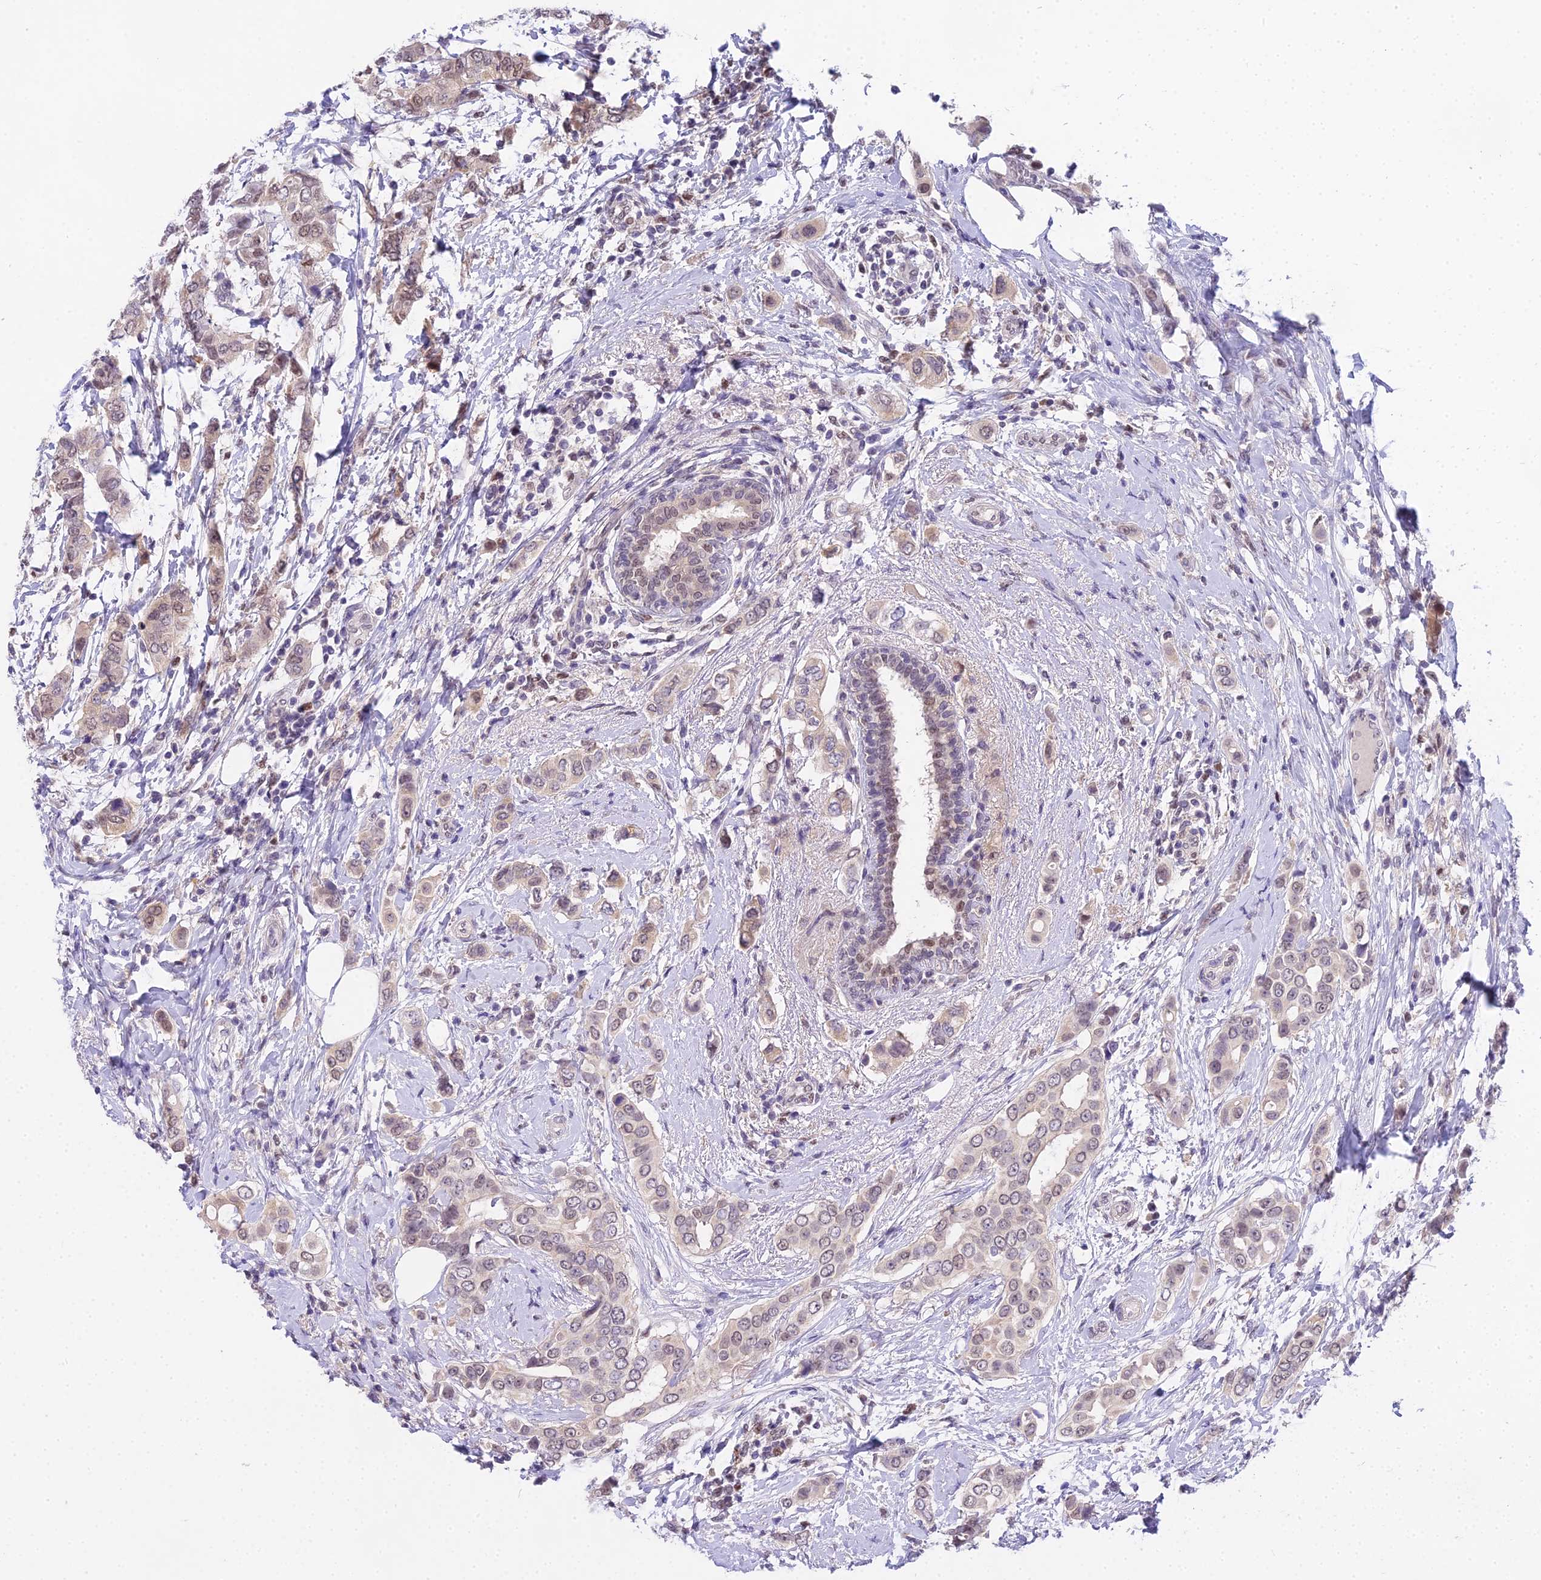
{"staining": {"intensity": "weak", "quantity": "25%-75%", "location": "cytoplasmic/membranous"}, "tissue": "breast cancer", "cell_type": "Tumor cells", "image_type": "cancer", "snomed": [{"axis": "morphology", "description": "Lobular carcinoma"}, {"axis": "topography", "description": "Breast"}], "caption": "This micrograph displays breast cancer (lobular carcinoma) stained with IHC to label a protein in brown. The cytoplasmic/membranous of tumor cells show weak positivity for the protein. Nuclei are counter-stained blue.", "gene": "MAT2A", "patient": {"sex": "female", "age": 51}}